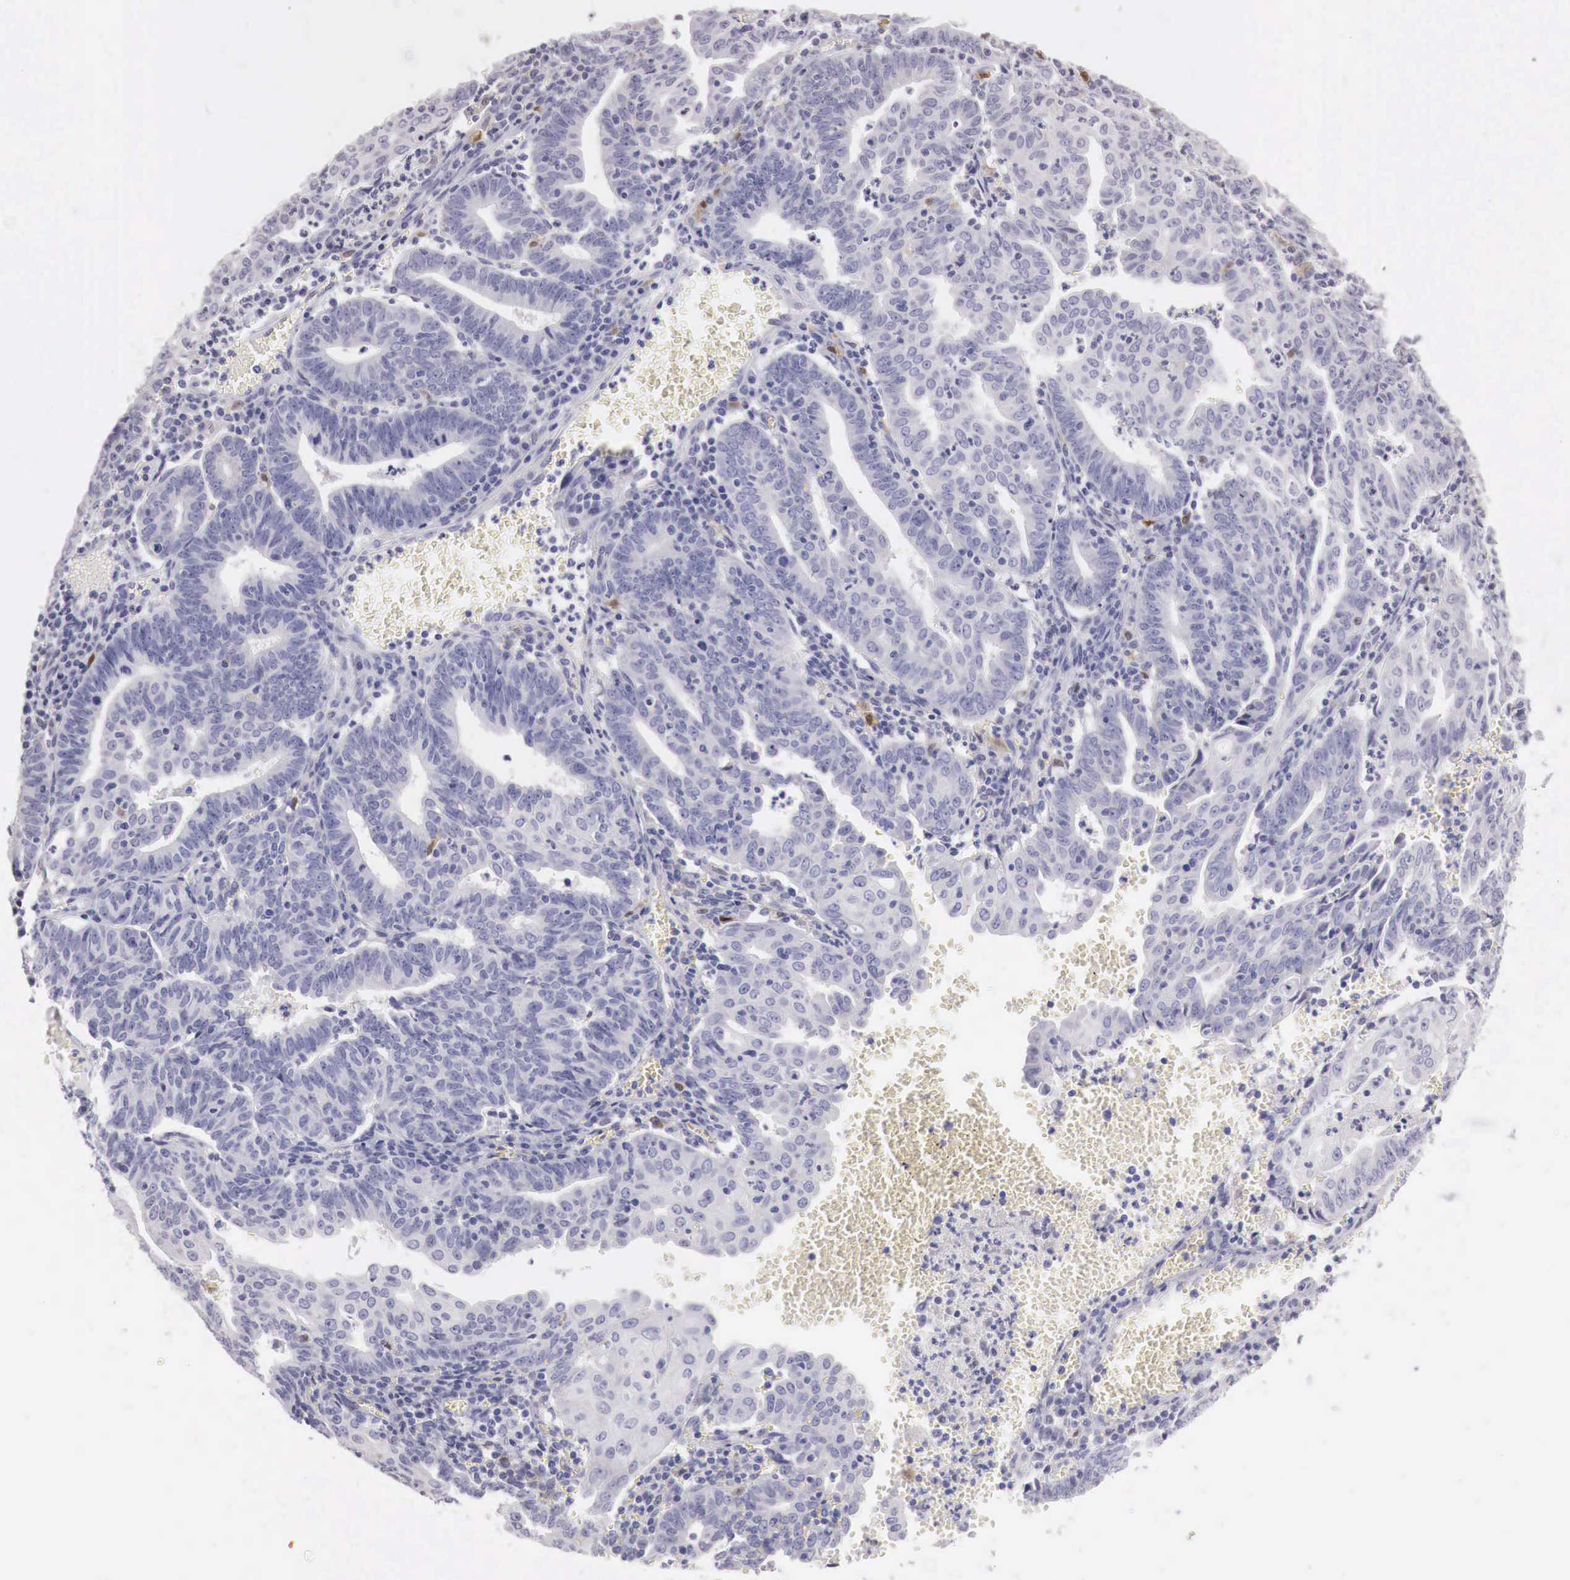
{"staining": {"intensity": "negative", "quantity": "none", "location": "none"}, "tissue": "endometrial cancer", "cell_type": "Tumor cells", "image_type": "cancer", "snomed": [{"axis": "morphology", "description": "Adenocarcinoma, NOS"}, {"axis": "topography", "description": "Endometrium"}], "caption": "Human adenocarcinoma (endometrial) stained for a protein using immunohistochemistry reveals no positivity in tumor cells.", "gene": "RENBP", "patient": {"sex": "female", "age": 60}}